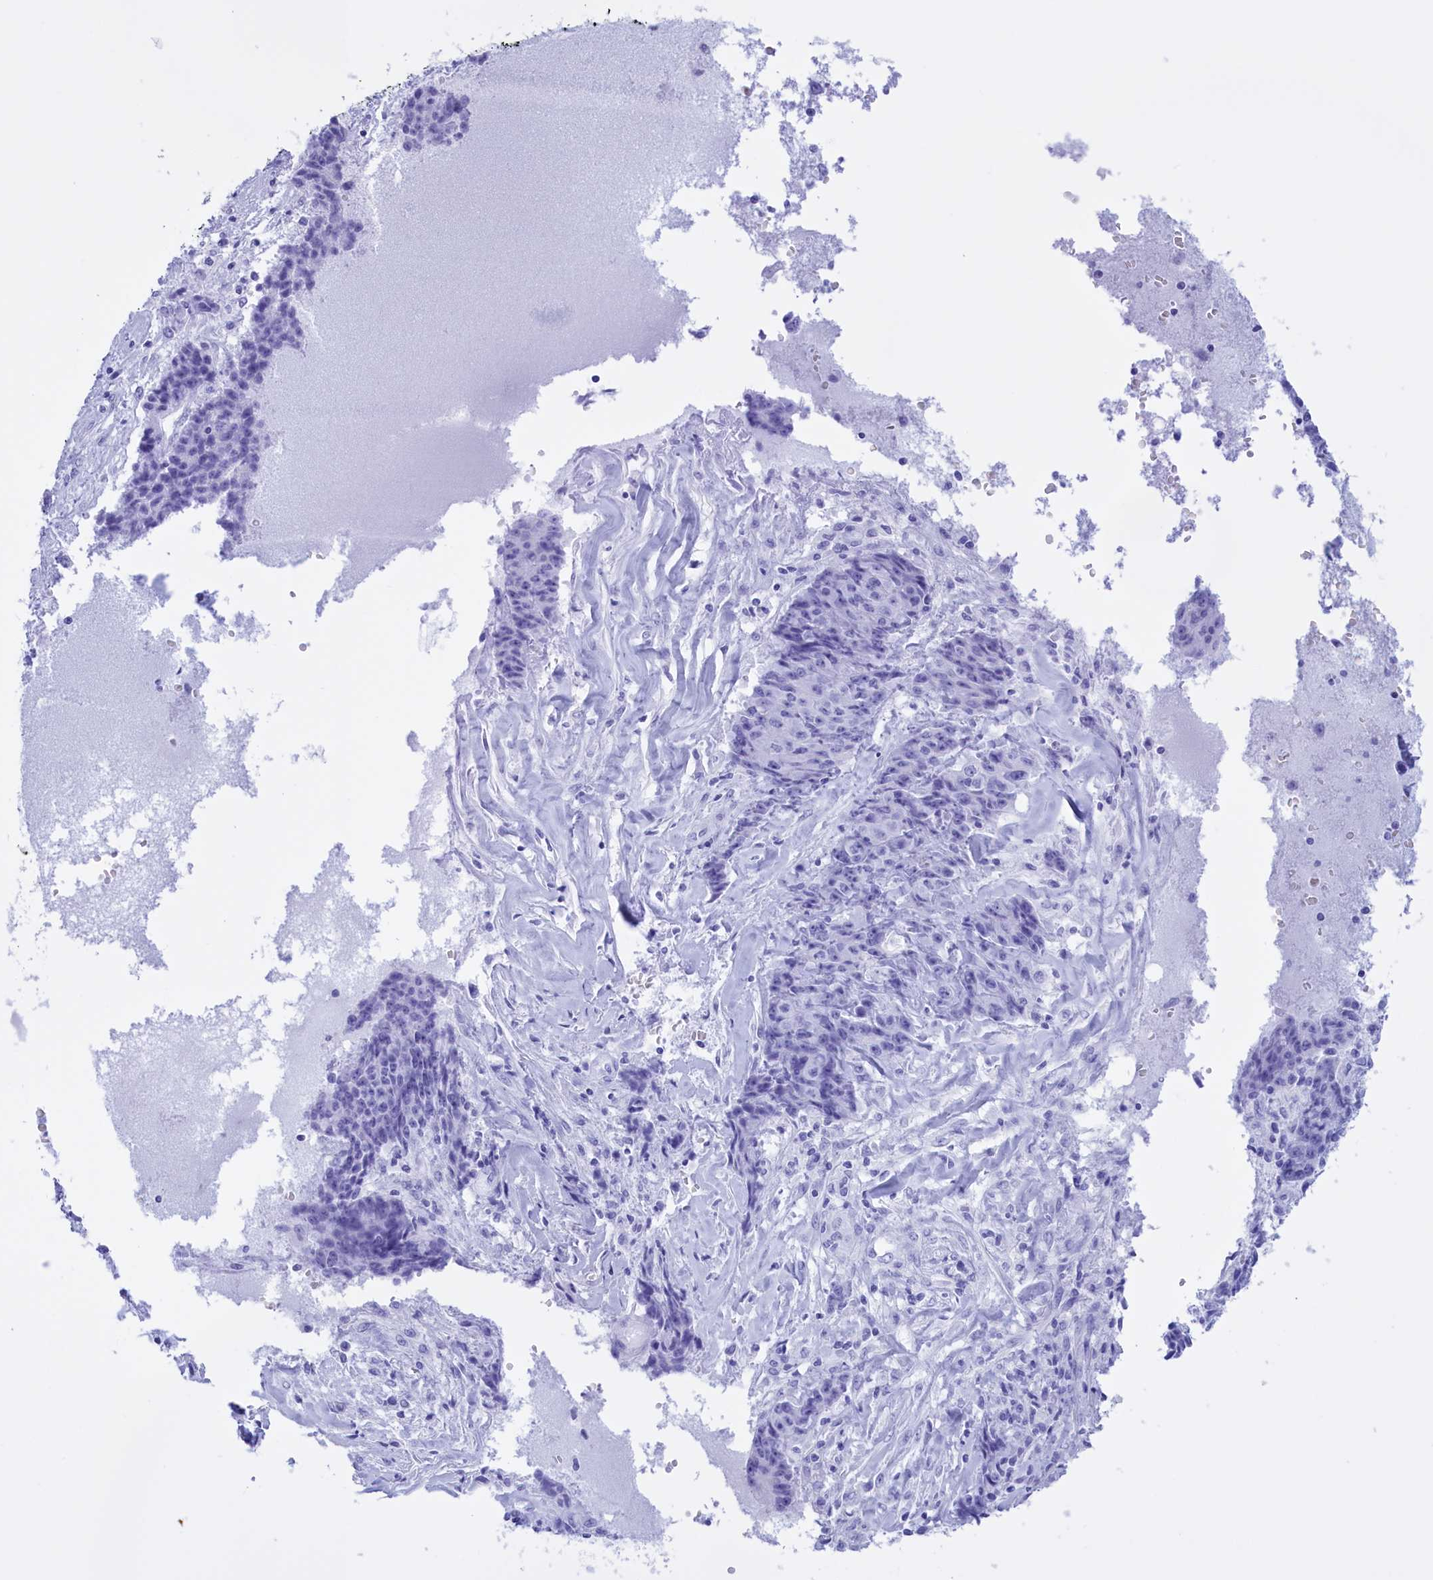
{"staining": {"intensity": "negative", "quantity": "none", "location": "none"}, "tissue": "ovarian cancer", "cell_type": "Tumor cells", "image_type": "cancer", "snomed": [{"axis": "morphology", "description": "Carcinoma, endometroid"}, {"axis": "topography", "description": "Ovary"}], "caption": "Immunohistochemistry image of human ovarian cancer stained for a protein (brown), which exhibits no staining in tumor cells.", "gene": "BRI3", "patient": {"sex": "female", "age": 42}}